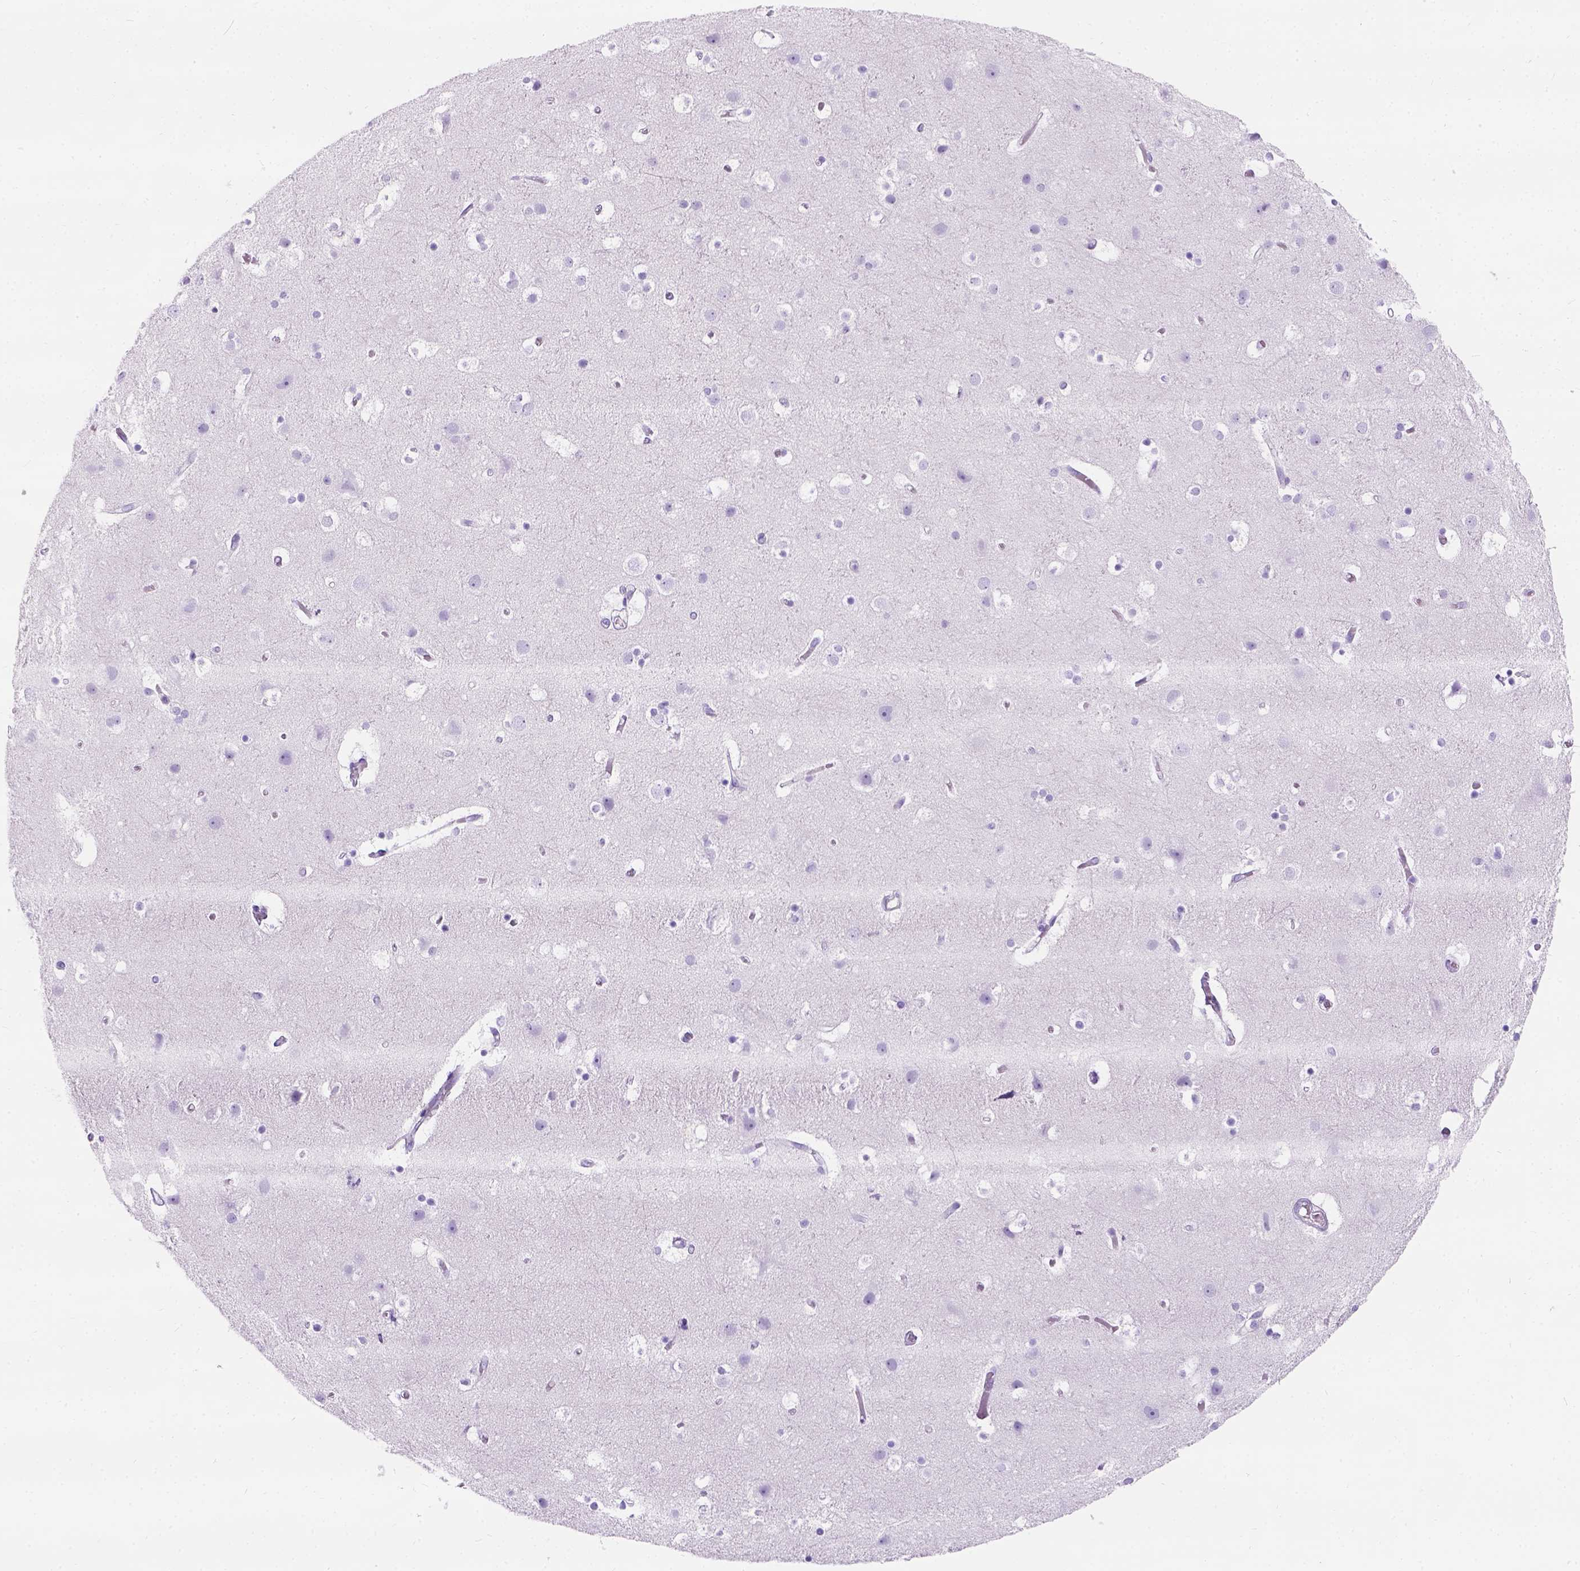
{"staining": {"intensity": "negative", "quantity": "none", "location": "none"}, "tissue": "cerebral cortex", "cell_type": "Endothelial cells", "image_type": "normal", "snomed": [{"axis": "morphology", "description": "Normal tissue, NOS"}, {"axis": "topography", "description": "Cerebral cortex"}], "caption": "DAB immunohistochemical staining of unremarkable cerebral cortex reveals no significant staining in endothelial cells. The staining is performed using DAB brown chromogen with nuclei counter-stained in using hematoxylin.", "gene": "C7orf57", "patient": {"sex": "female", "age": 52}}